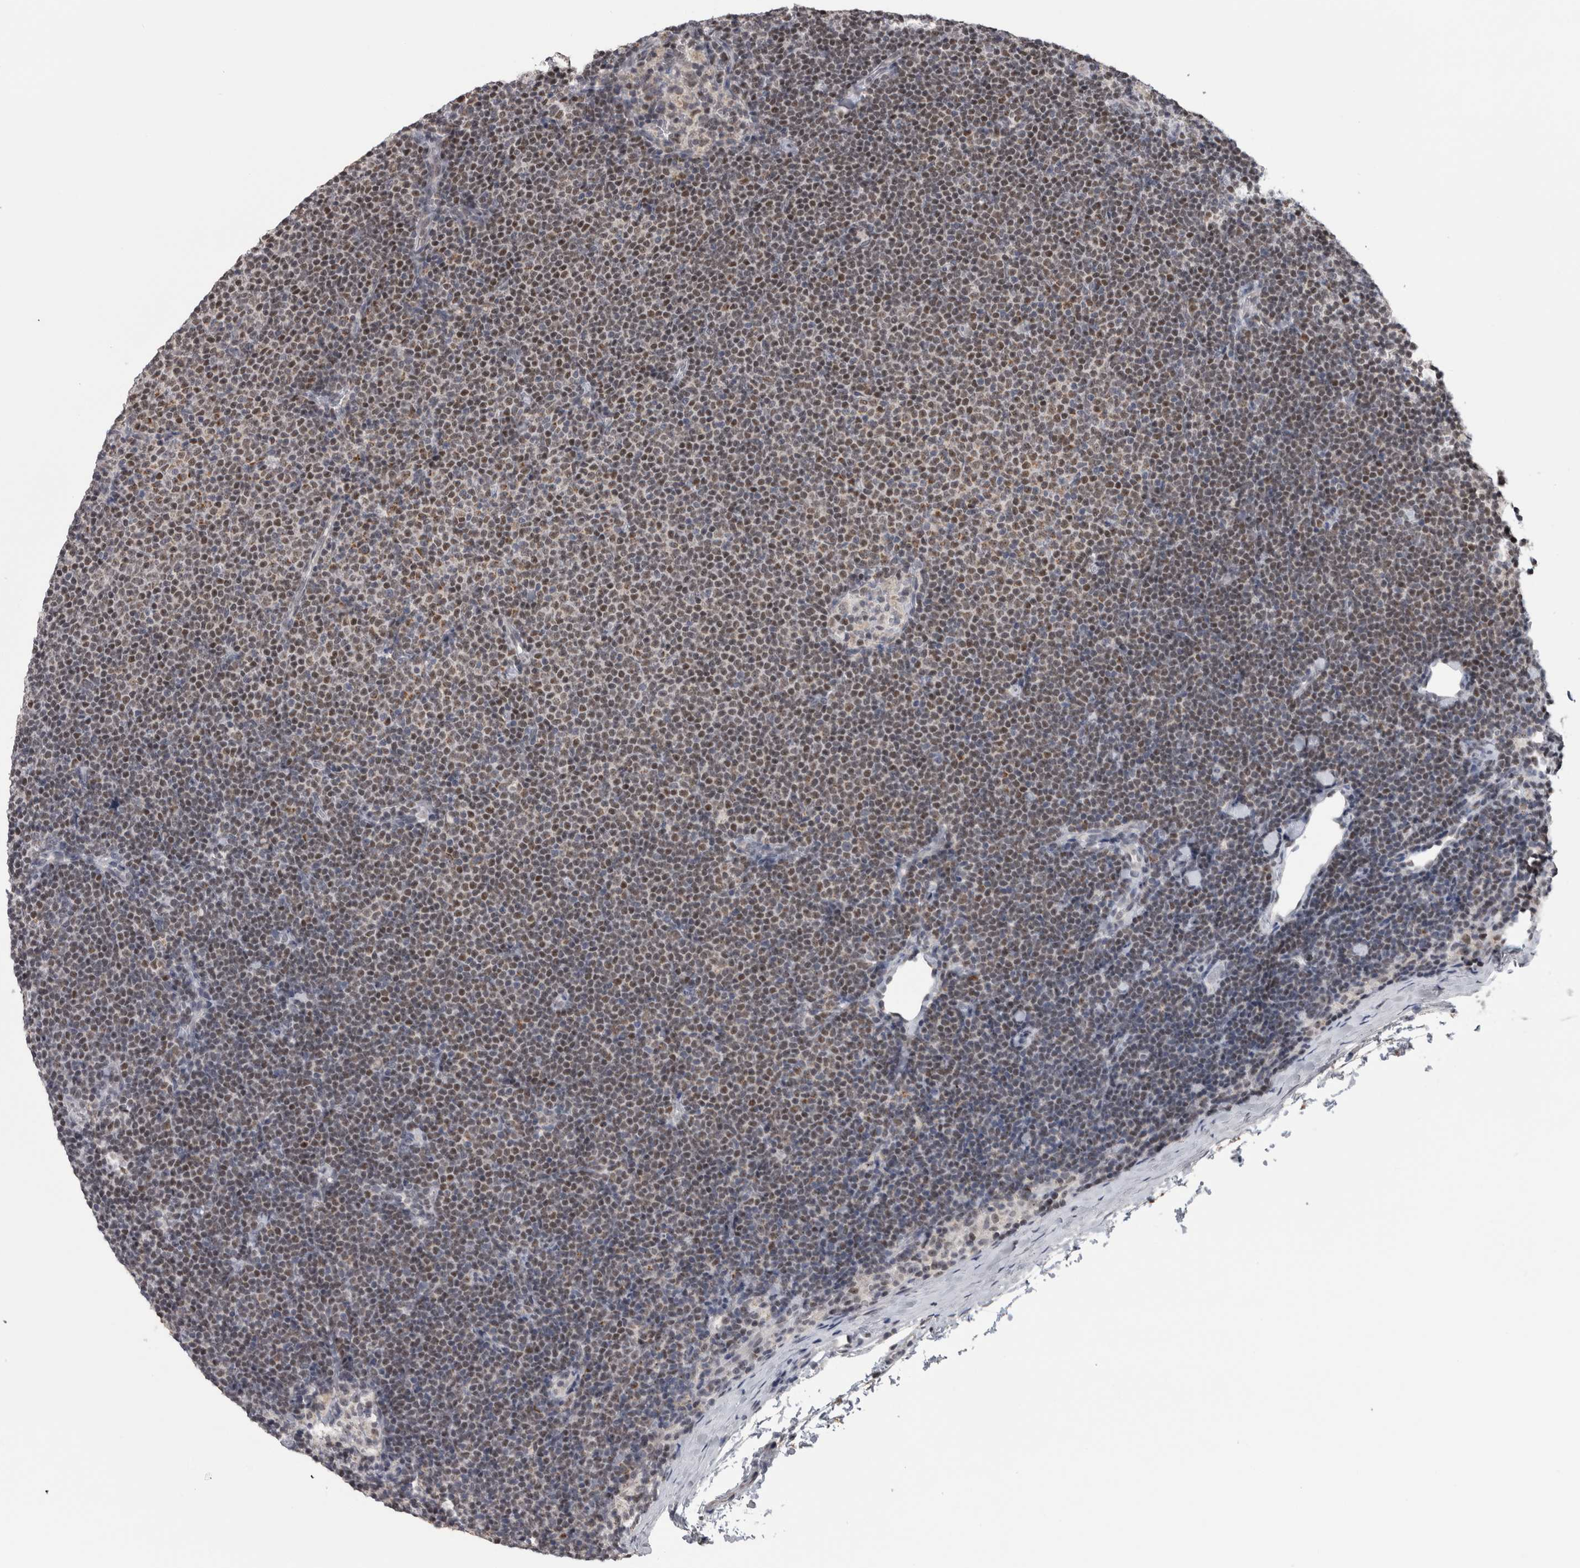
{"staining": {"intensity": "moderate", "quantity": "25%-75%", "location": "nuclear"}, "tissue": "lymphoma", "cell_type": "Tumor cells", "image_type": "cancer", "snomed": [{"axis": "morphology", "description": "Malignant lymphoma, non-Hodgkin's type, Low grade"}, {"axis": "topography", "description": "Lymph node"}], "caption": "Malignant lymphoma, non-Hodgkin's type (low-grade) stained with IHC reveals moderate nuclear staining in approximately 25%-75% of tumor cells. (brown staining indicates protein expression, while blue staining denotes nuclei).", "gene": "OR2K2", "patient": {"sex": "female", "age": 53}}